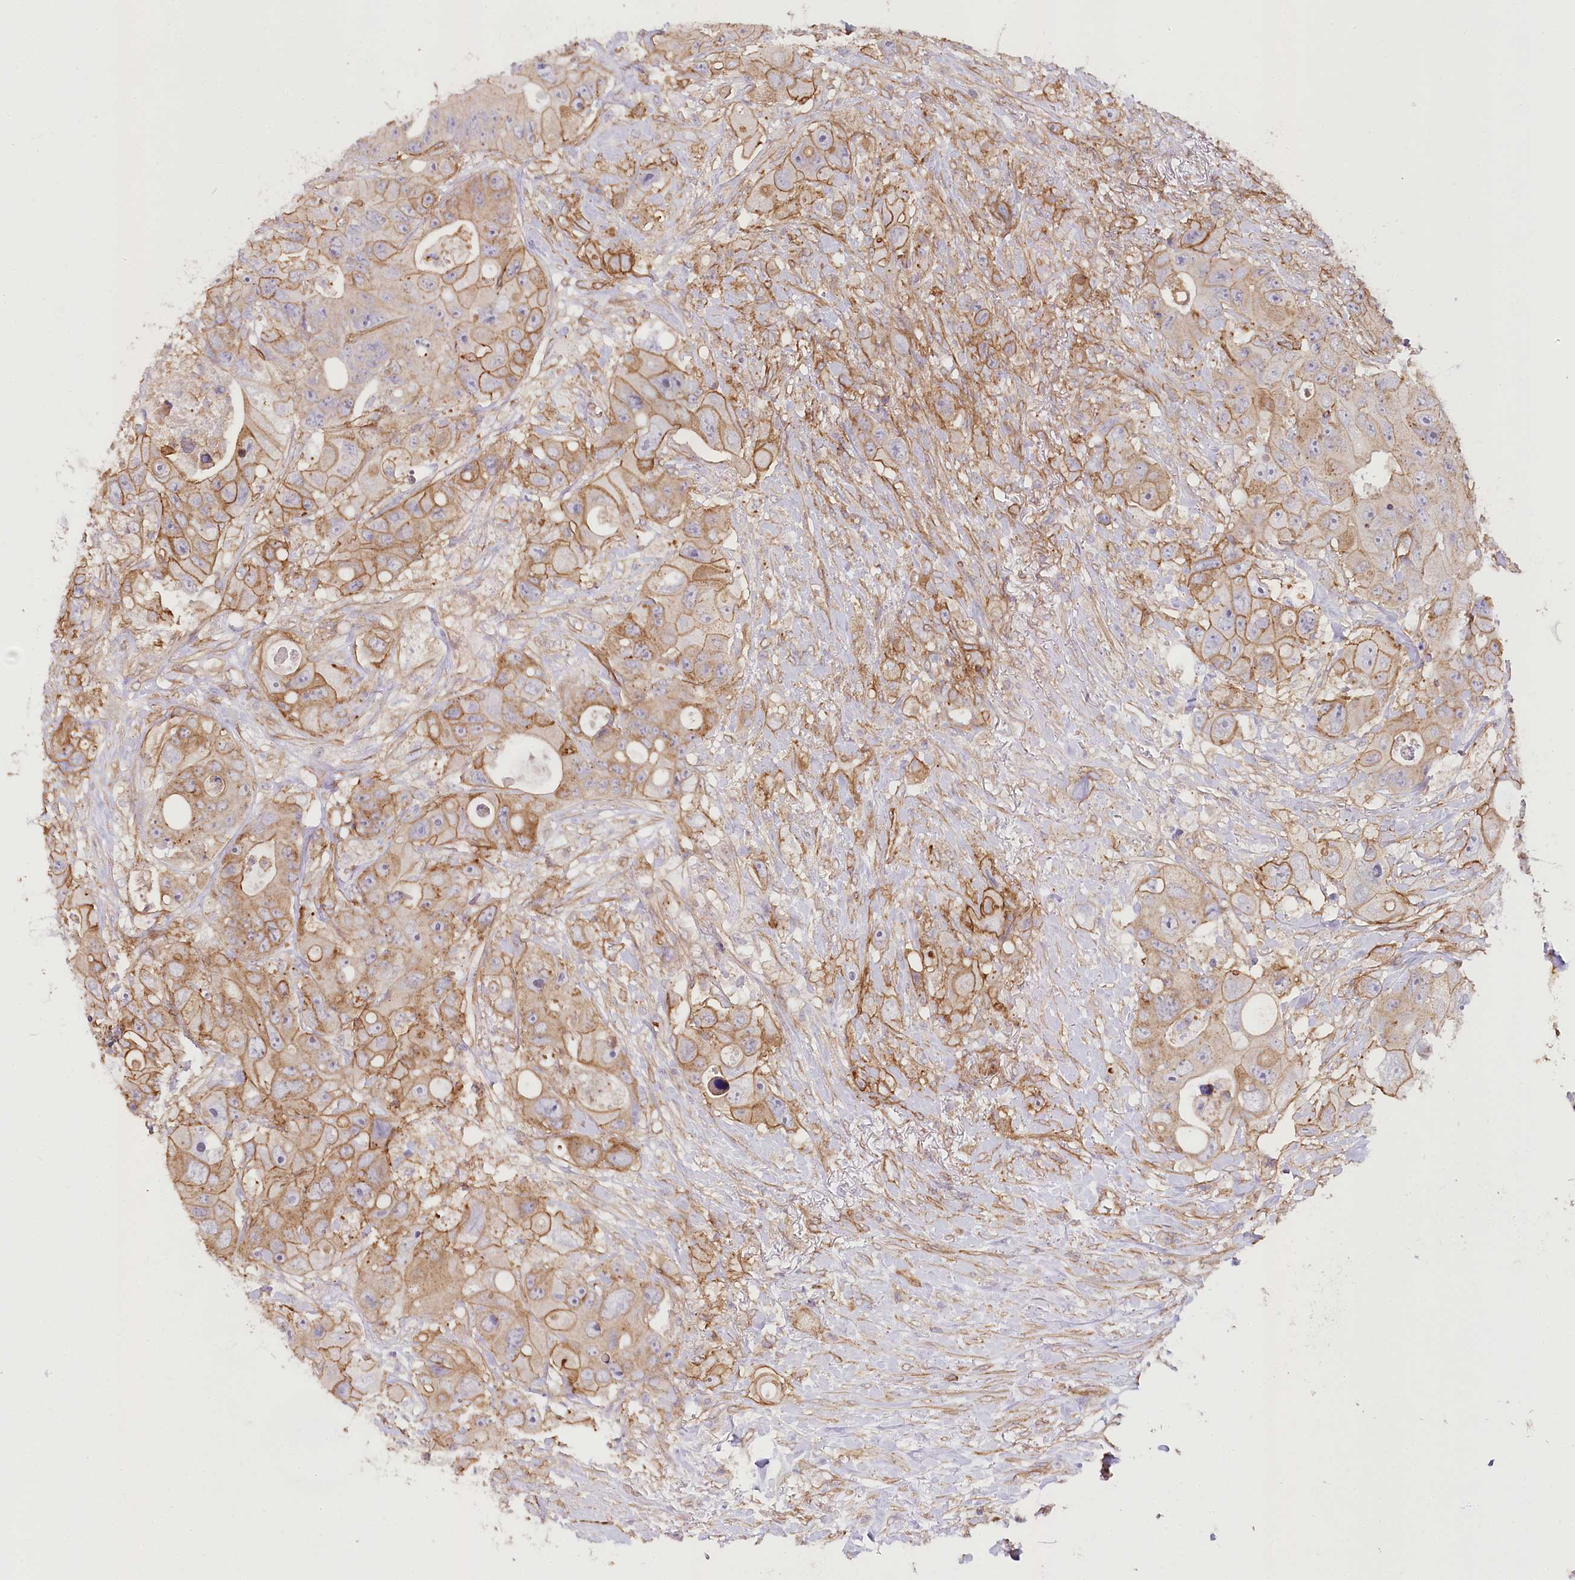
{"staining": {"intensity": "moderate", "quantity": ">75%", "location": "cytoplasmic/membranous"}, "tissue": "colorectal cancer", "cell_type": "Tumor cells", "image_type": "cancer", "snomed": [{"axis": "morphology", "description": "Adenocarcinoma, NOS"}, {"axis": "topography", "description": "Colon"}], "caption": "DAB (3,3'-diaminobenzidine) immunohistochemical staining of adenocarcinoma (colorectal) exhibits moderate cytoplasmic/membranous protein expression in approximately >75% of tumor cells.", "gene": "SYNPO2", "patient": {"sex": "female", "age": 46}}